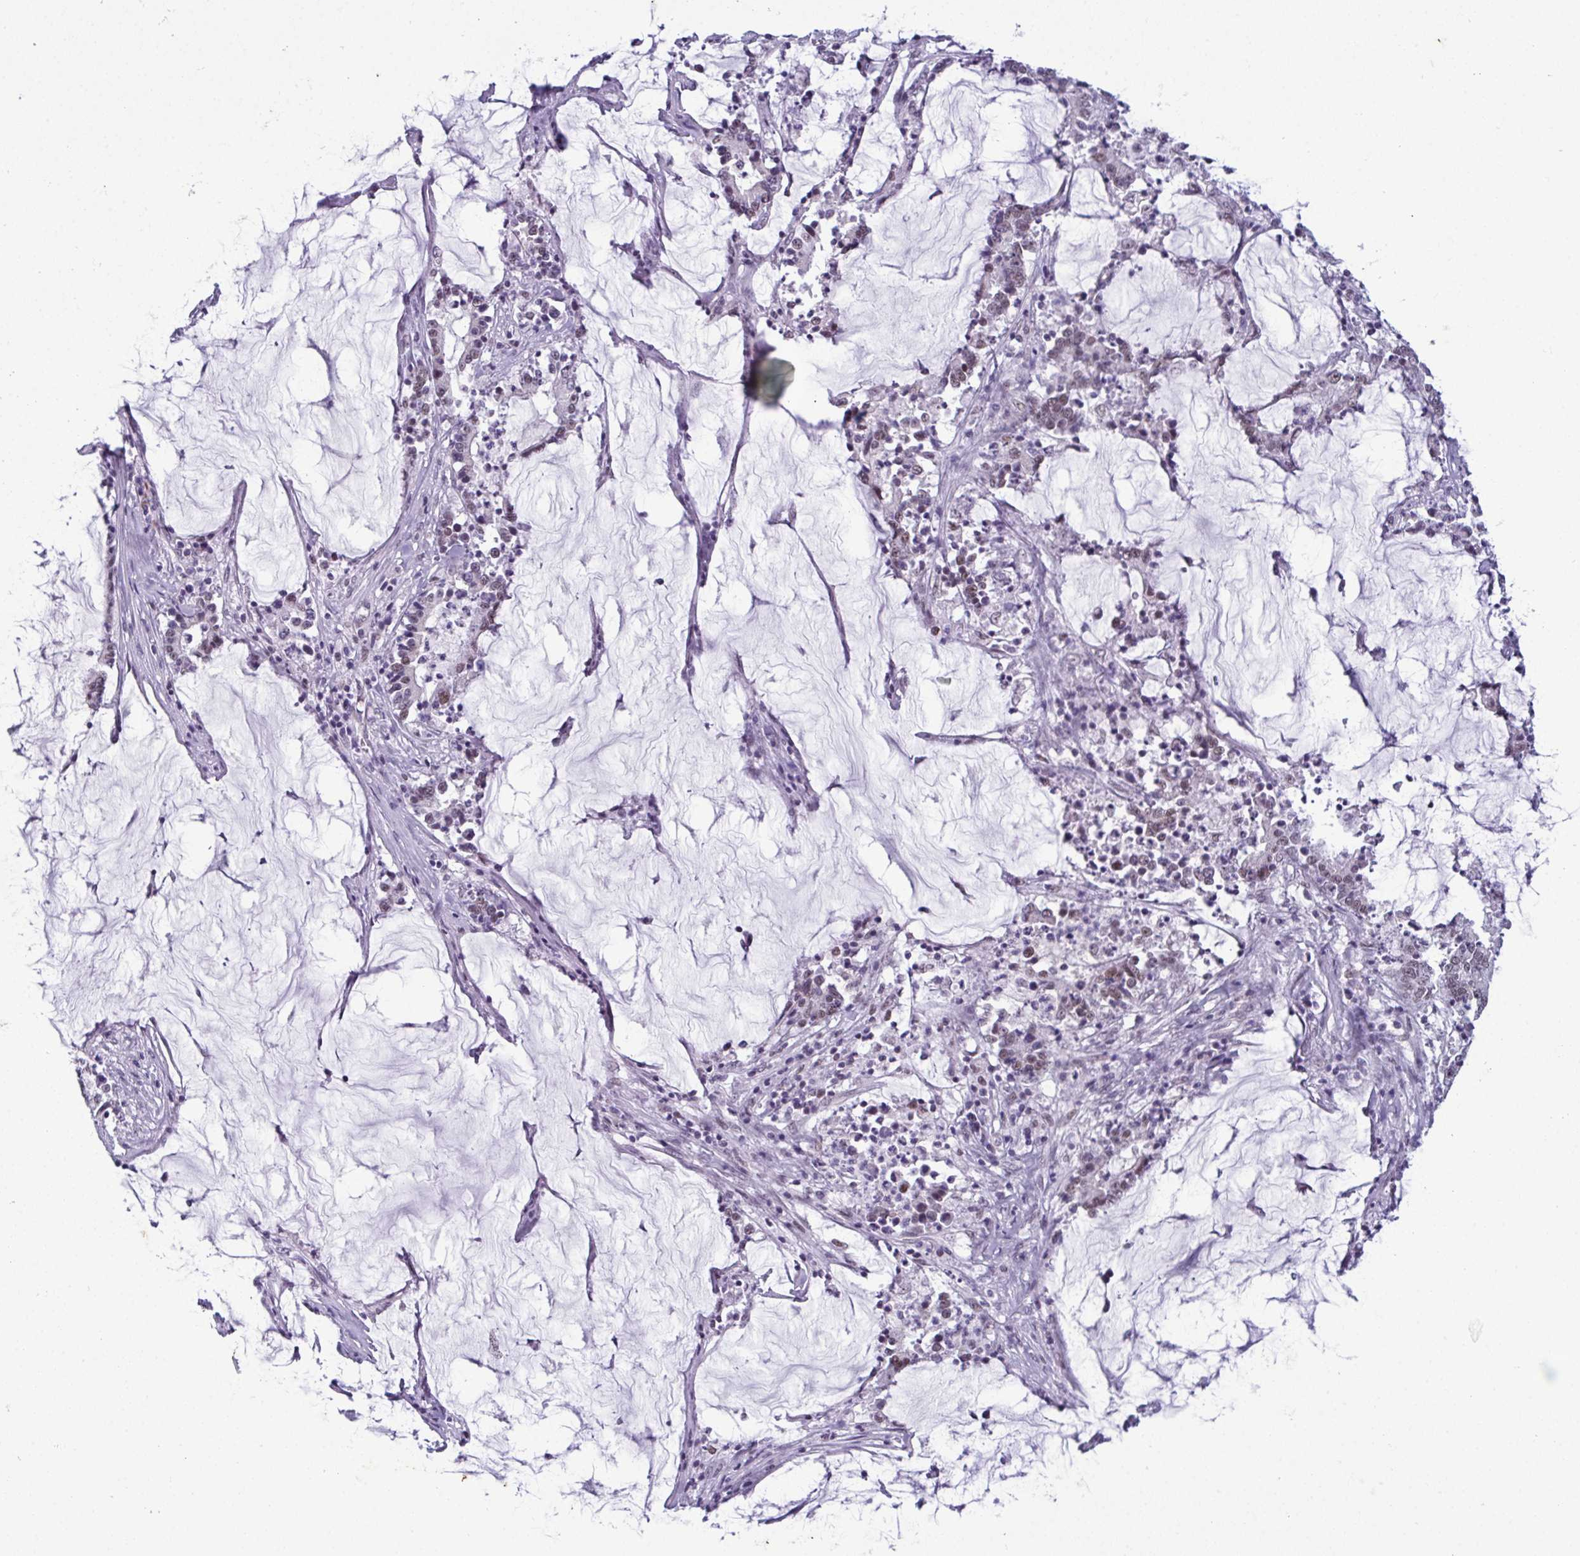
{"staining": {"intensity": "moderate", "quantity": "25%-75%", "location": "nuclear"}, "tissue": "stomach cancer", "cell_type": "Tumor cells", "image_type": "cancer", "snomed": [{"axis": "morphology", "description": "Adenocarcinoma, NOS"}, {"axis": "topography", "description": "Stomach, upper"}], "caption": "Stomach adenocarcinoma stained with immunohistochemistry shows moderate nuclear positivity in about 25%-75% of tumor cells. Ihc stains the protein in brown and the nuclei are stained blue.", "gene": "RBM7", "patient": {"sex": "male", "age": 68}}